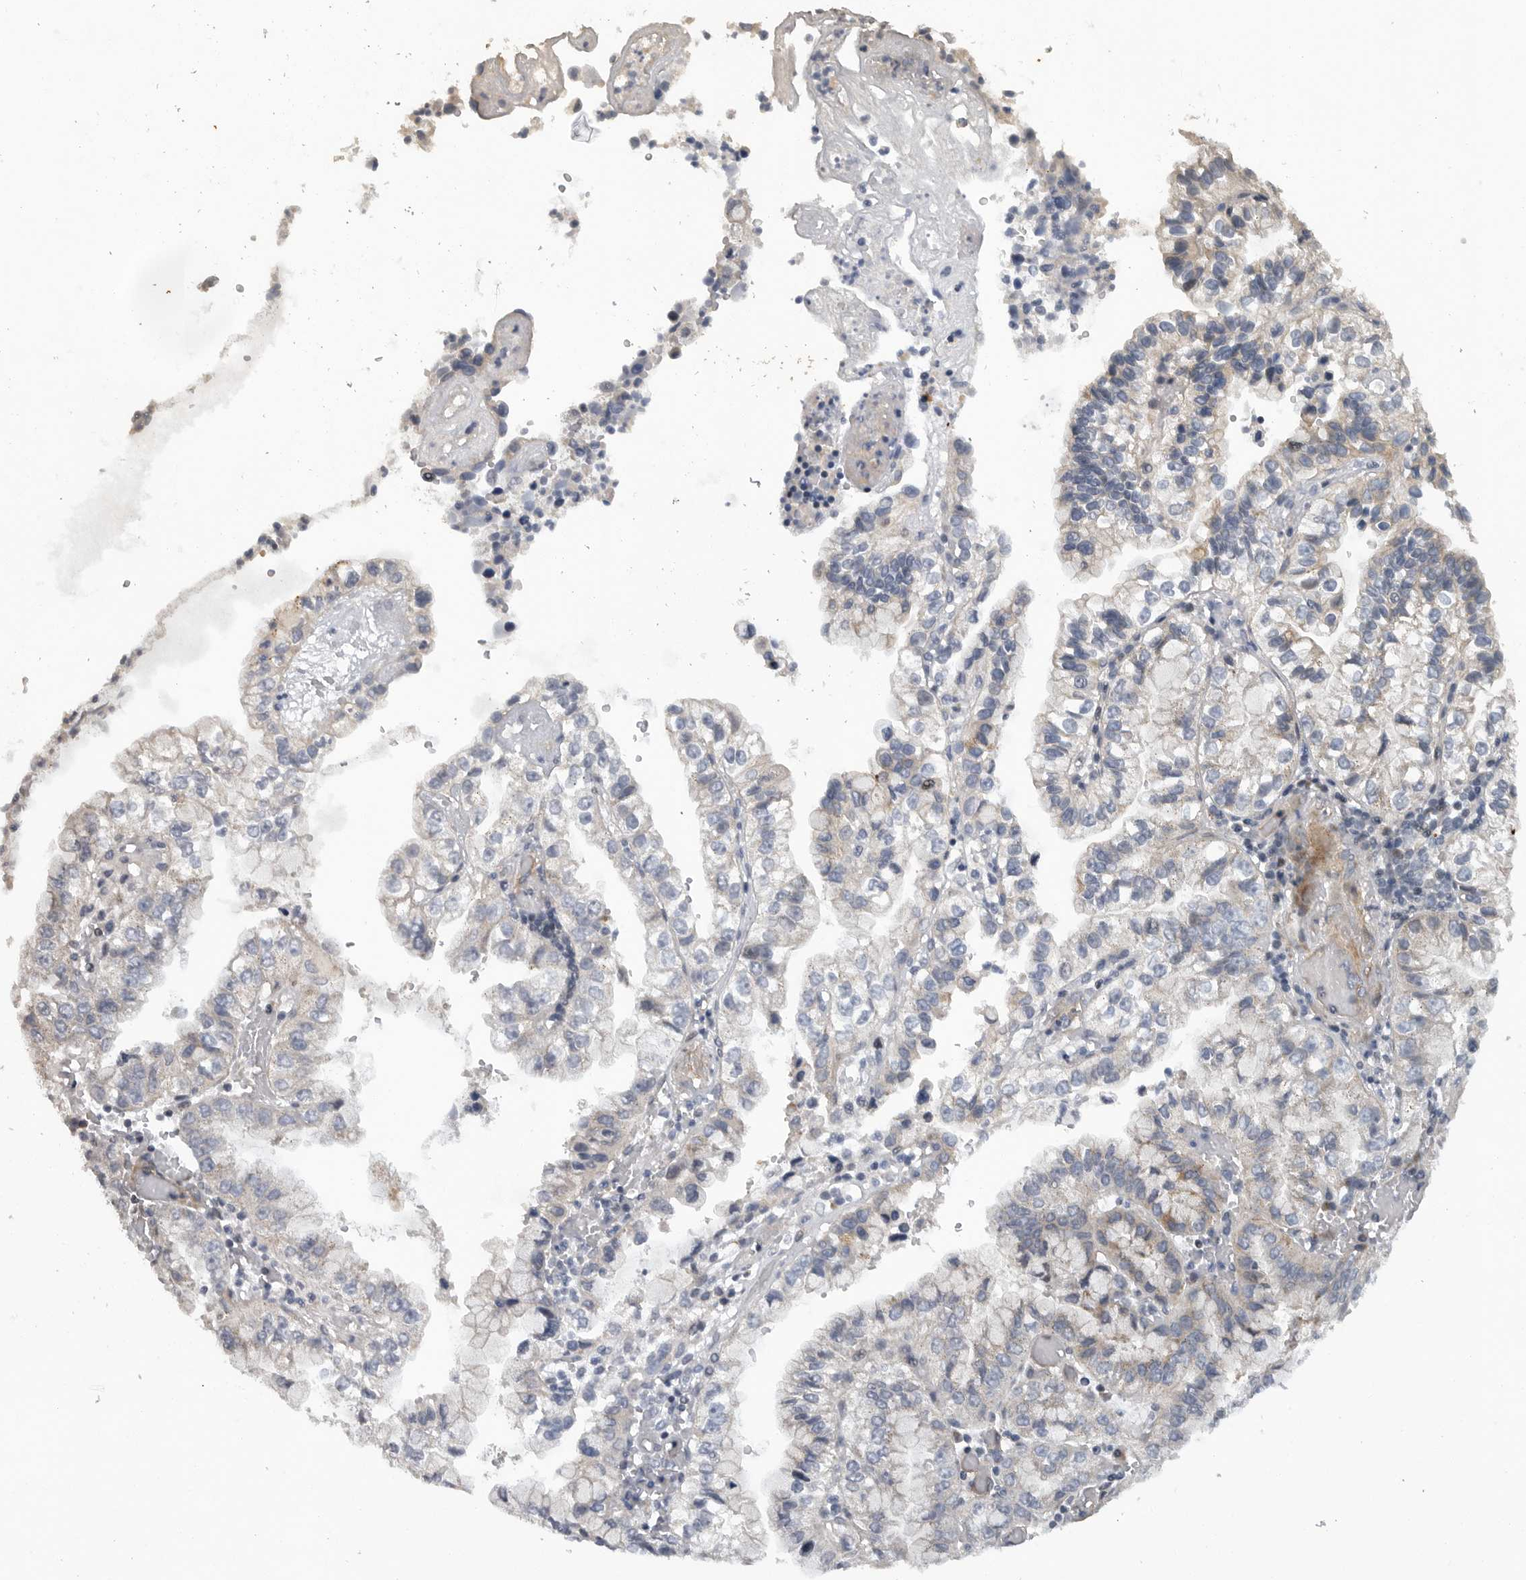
{"staining": {"intensity": "negative", "quantity": "none", "location": "none"}, "tissue": "liver cancer", "cell_type": "Tumor cells", "image_type": "cancer", "snomed": [{"axis": "morphology", "description": "Cholangiocarcinoma"}, {"axis": "topography", "description": "Liver"}], "caption": "Immunohistochemistry (IHC) photomicrograph of human liver cholangiocarcinoma stained for a protein (brown), which shows no expression in tumor cells.", "gene": "TMPRSS11F", "patient": {"sex": "female", "age": 79}}